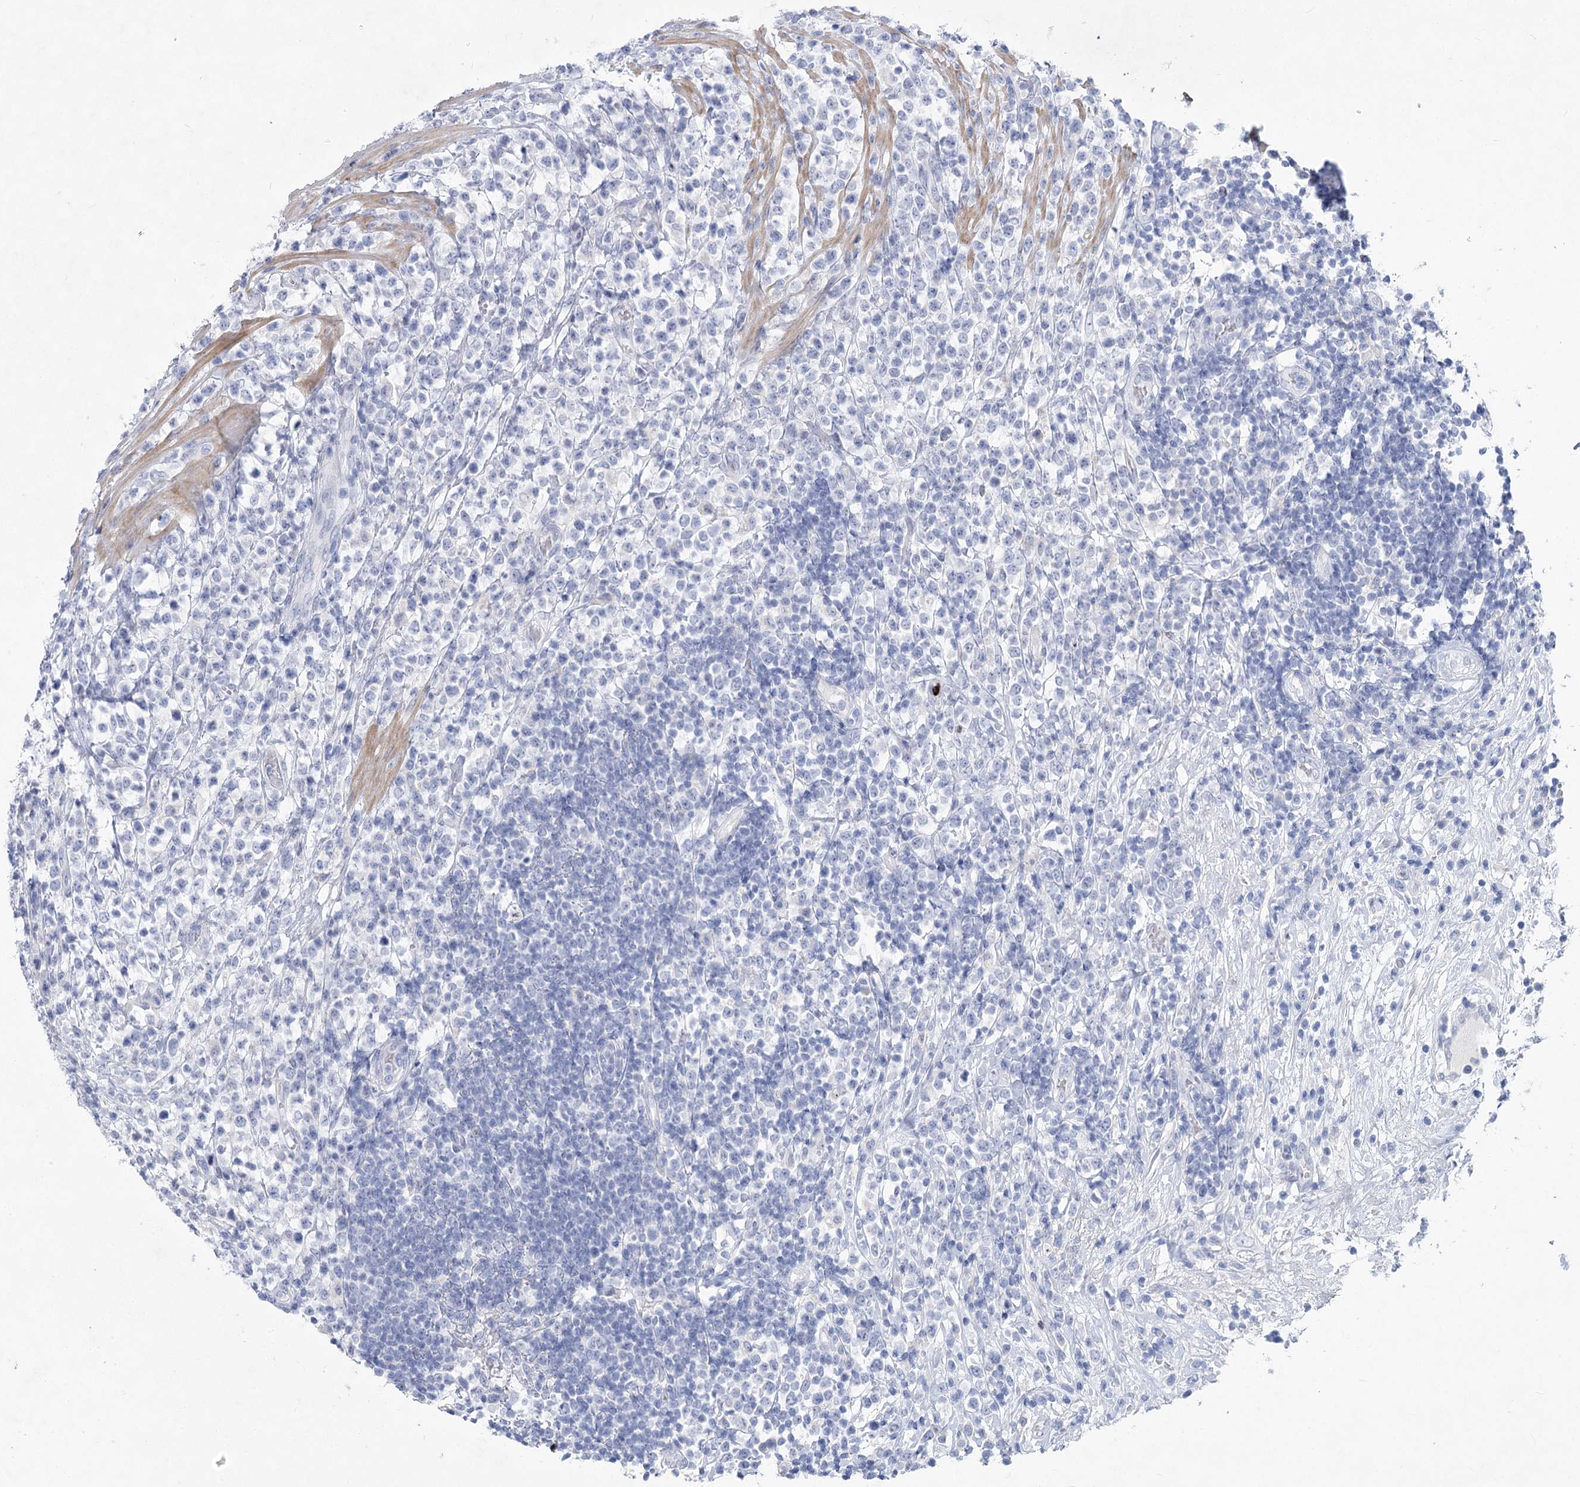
{"staining": {"intensity": "negative", "quantity": "none", "location": "none"}, "tissue": "lymphoma", "cell_type": "Tumor cells", "image_type": "cancer", "snomed": [{"axis": "morphology", "description": "Malignant lymphoma, non-Hodgkin's type, High grade"}, {"axis": "topography", "description": "Colon"}], "caption": "DAB immunohistochemical staining of lymphoma shows no significant expression in tumor cells.", "gene": "WDR74", "patient": {"sex": "female", "age": 53}}